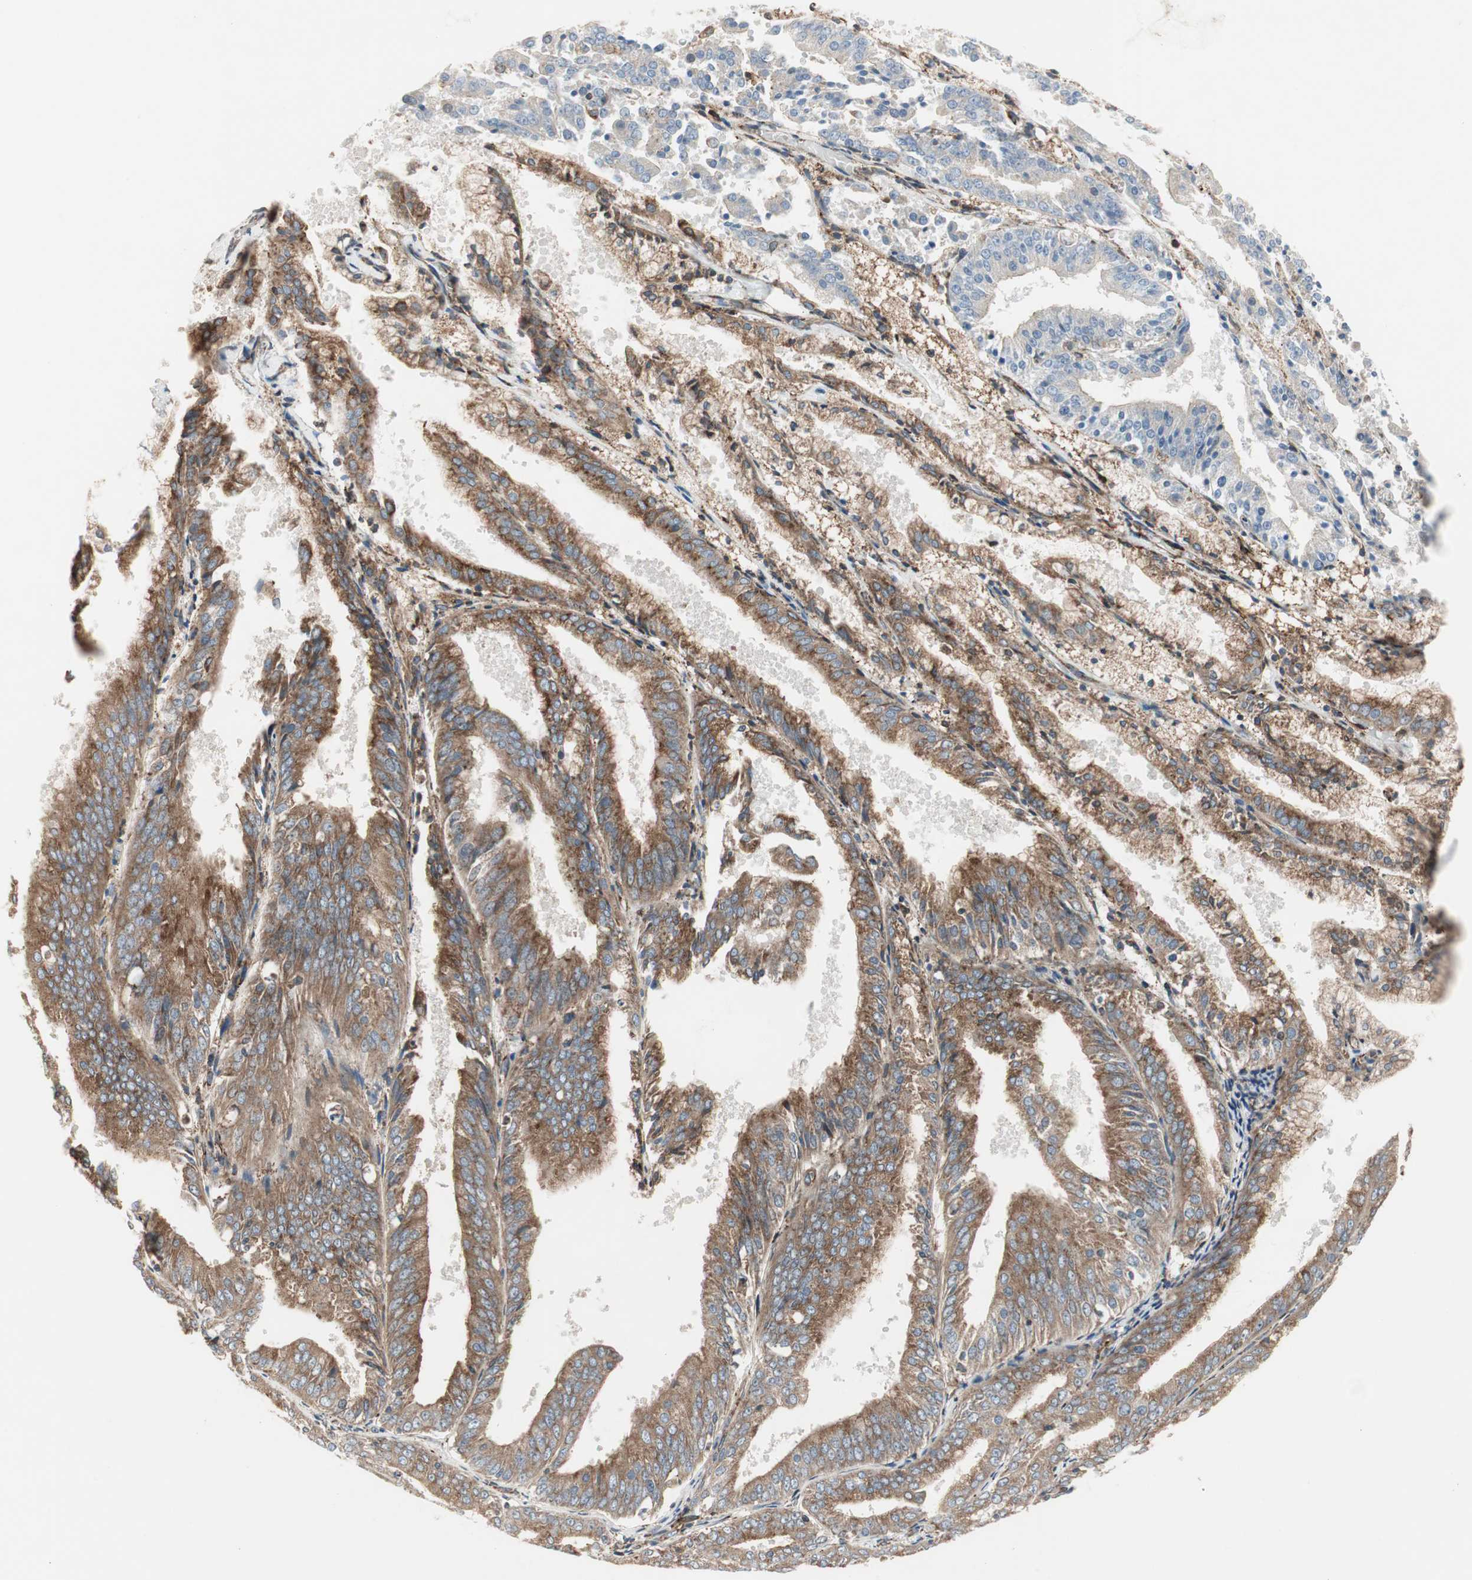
{"staining": {"intensity": "moderate", "quantity": ">75%", "location": "cytoplasmic/membranous"}, "tissue": "endometrial cancer", "cell_type": "Tumor cells", "image_type": "cancer", "snomed": [{"axis": "morphology", "description": "Adenocarcinoma, NOS"}, {"axis": "topography", "description": "Endometrium"}], "caption": "Immunohistochemical staining of endometrial cancer reveals moderate cytoplasmic/membranous protein expression in about >75% of tumor cells.", "gene": "H6PD", "patient": {"sex": "female", "age": 63}}